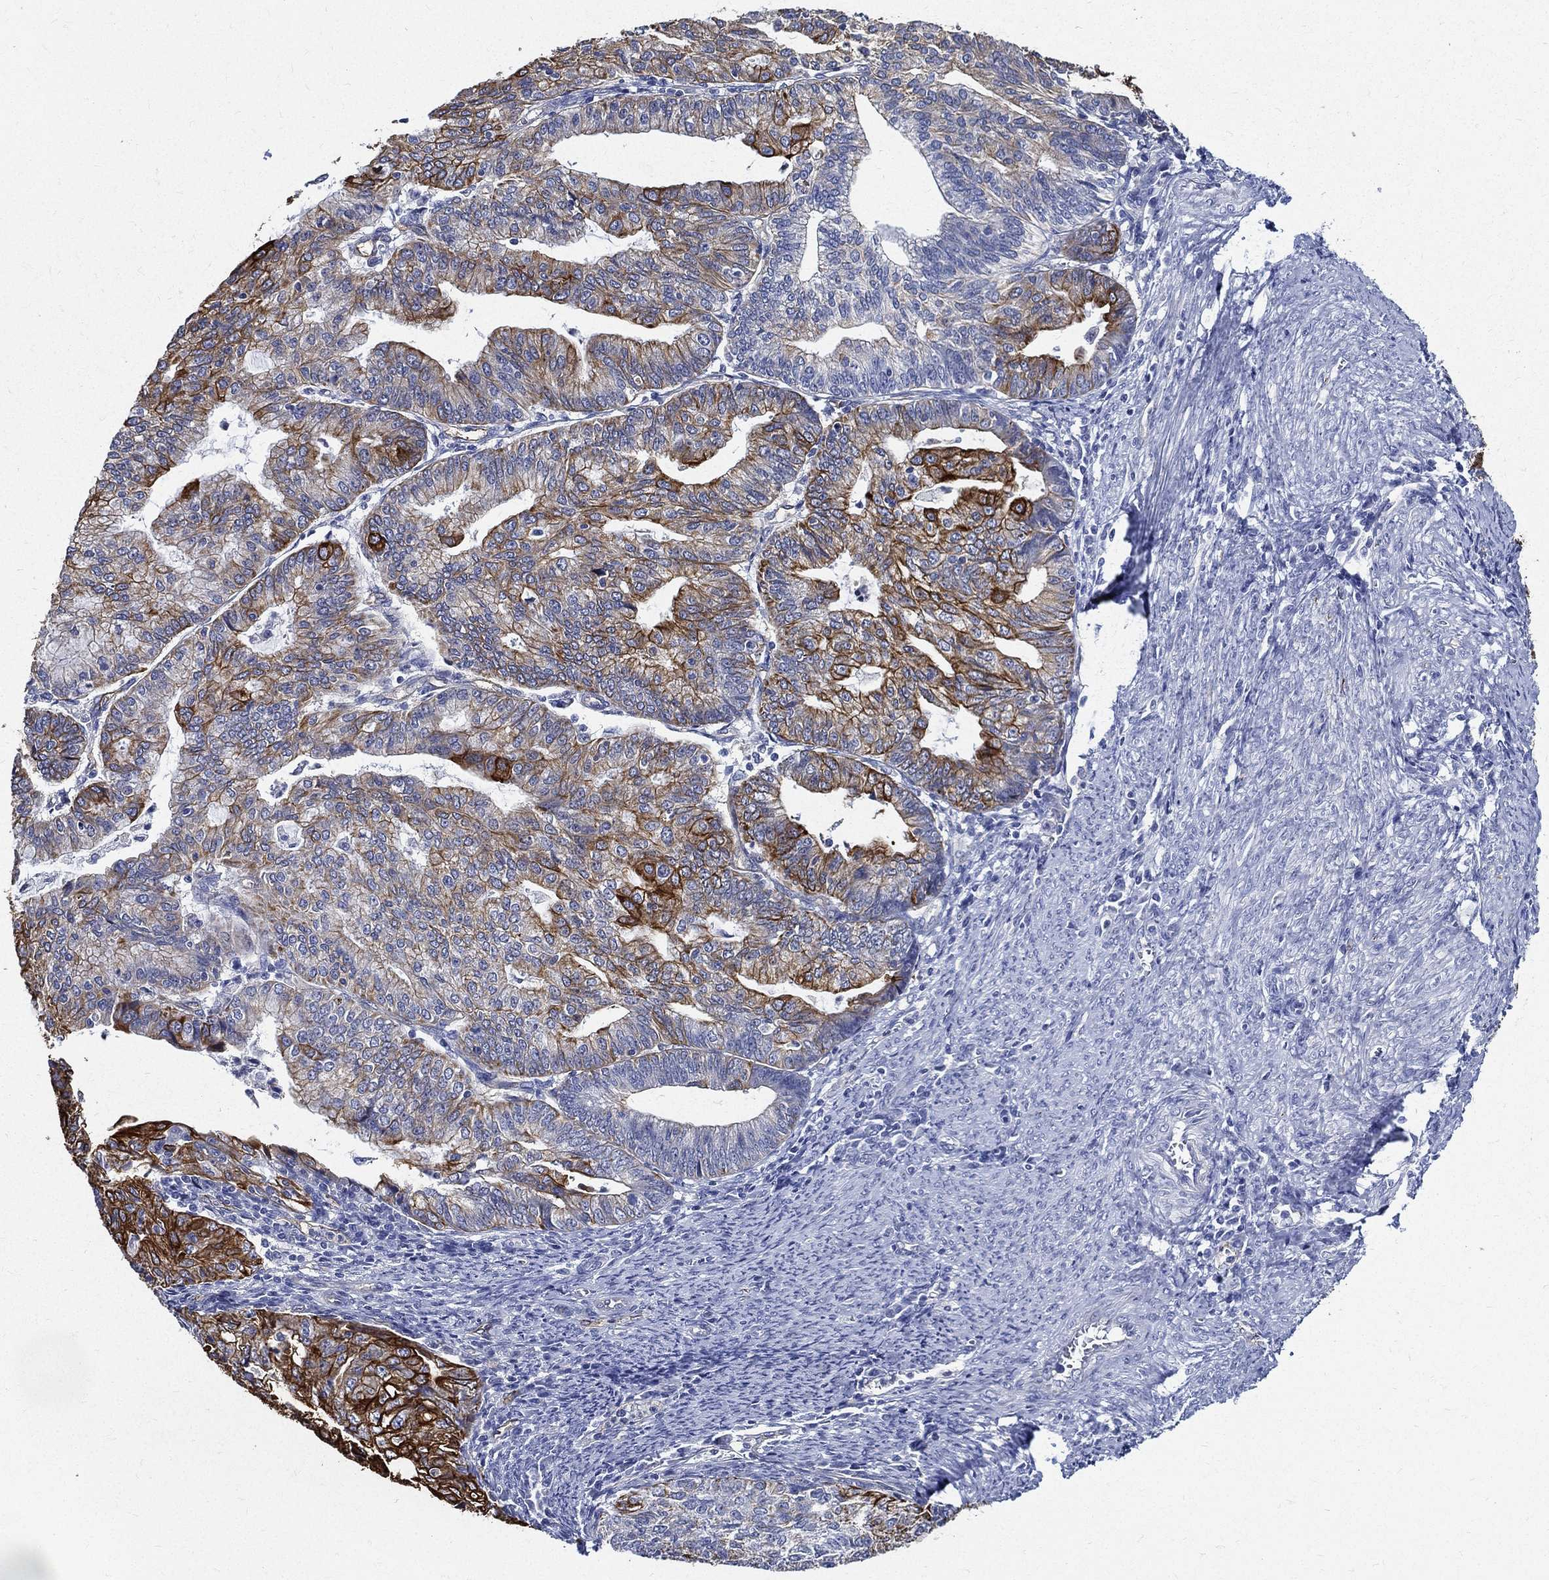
{"staining": {"intensity": "strong", "quantity": "25%-75%", "location": "cytoplasmic/membranous"}, "tissue": "endometrial cancer", "cell_type": "Tumor cells", "image_type": "cancer", "snomed": [{"axis": "morphology", "description": "Adenocarcinoma, NOS"}, {"axis": "topography", "description": "Endometrium"}], "caption": "Protein analysis of endometrial cancer tissue displays strong cytoplasmic/membranous expression in about 25%-75% of tumor cells. (brown staining indicates protein expression, while blue staining denotes nuclei).", "gene": "NEDD9", "patient": {"sex": "female", "age": 82}}